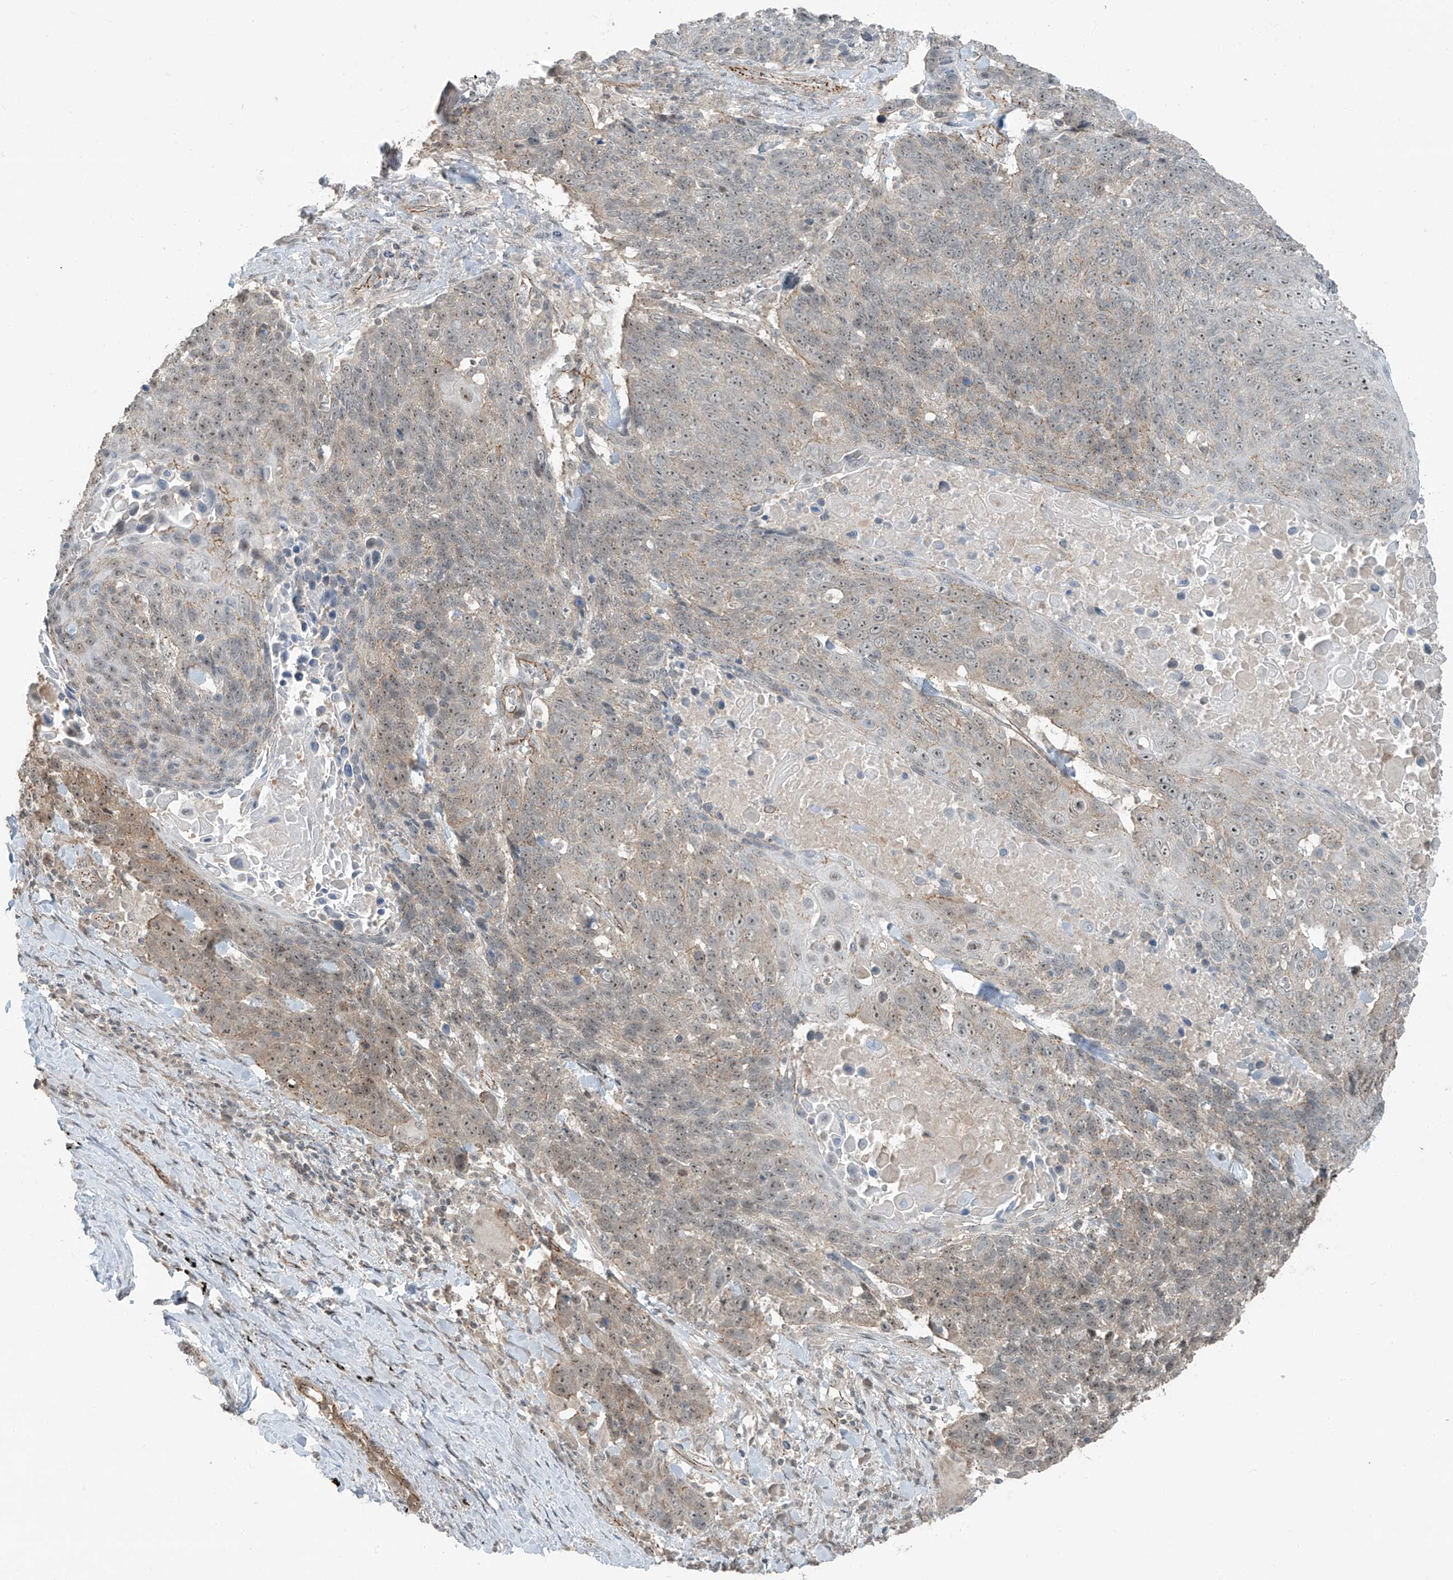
{"staining": {"intensity": "moderate", "quantity": "25%-75%", "location": "cytoplasmic/membranous,nuclear"}, "tissue": "lung cancer", "cell_type": "Tumor cells", "image_type": "cancer", "snomed": [{"axis": "morphology", "description": "Squamous cell carcinoma, NOS"}, {"axis": "topography", "description": "Lung"}], "caption": "Lung squamous cell carcinoma tissue exhibits moderate cytoplasmic/membranous and nuclear staining in about 25%-75% of tumor cells", "gene": "ZNF16", "patient": {"sex": "male", "age": 66}}